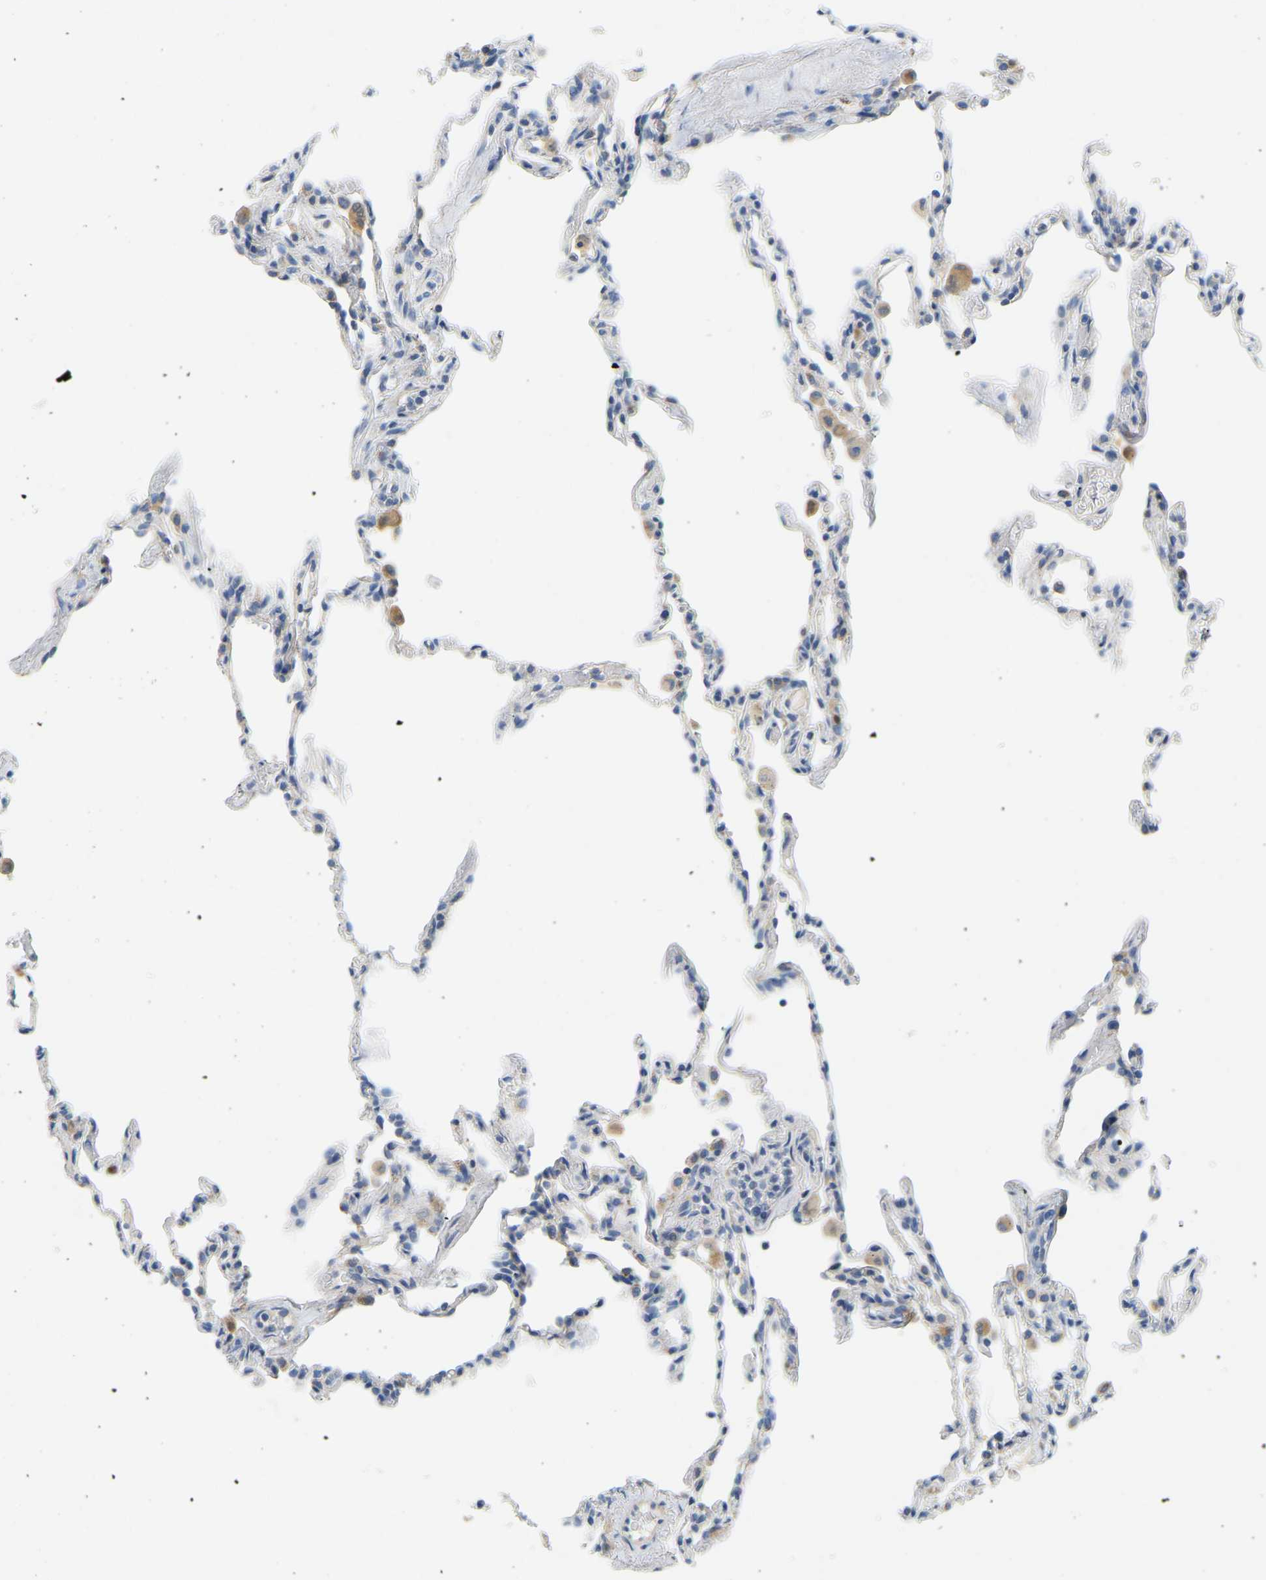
{"staining": {"intensity": "negative", "quantity": "none", "location": "none"}, "tissue": "lung", "cell_type": "Alveolar cells", "image_type": "normal", "snomed": [{"axis": "morphology", "description": "Normal tissue, NOS"}, {"axis": "topography", "description": "Lung"}], "caption": "Image shows no significant protein staining in alveolar cells of unremarkable lung. The staining is performed using DAB brown chromogen with nuclei counter-stained in using hematoxylin.", "gene": "GDA", "patient": {"sex": "male", "age": 59}}